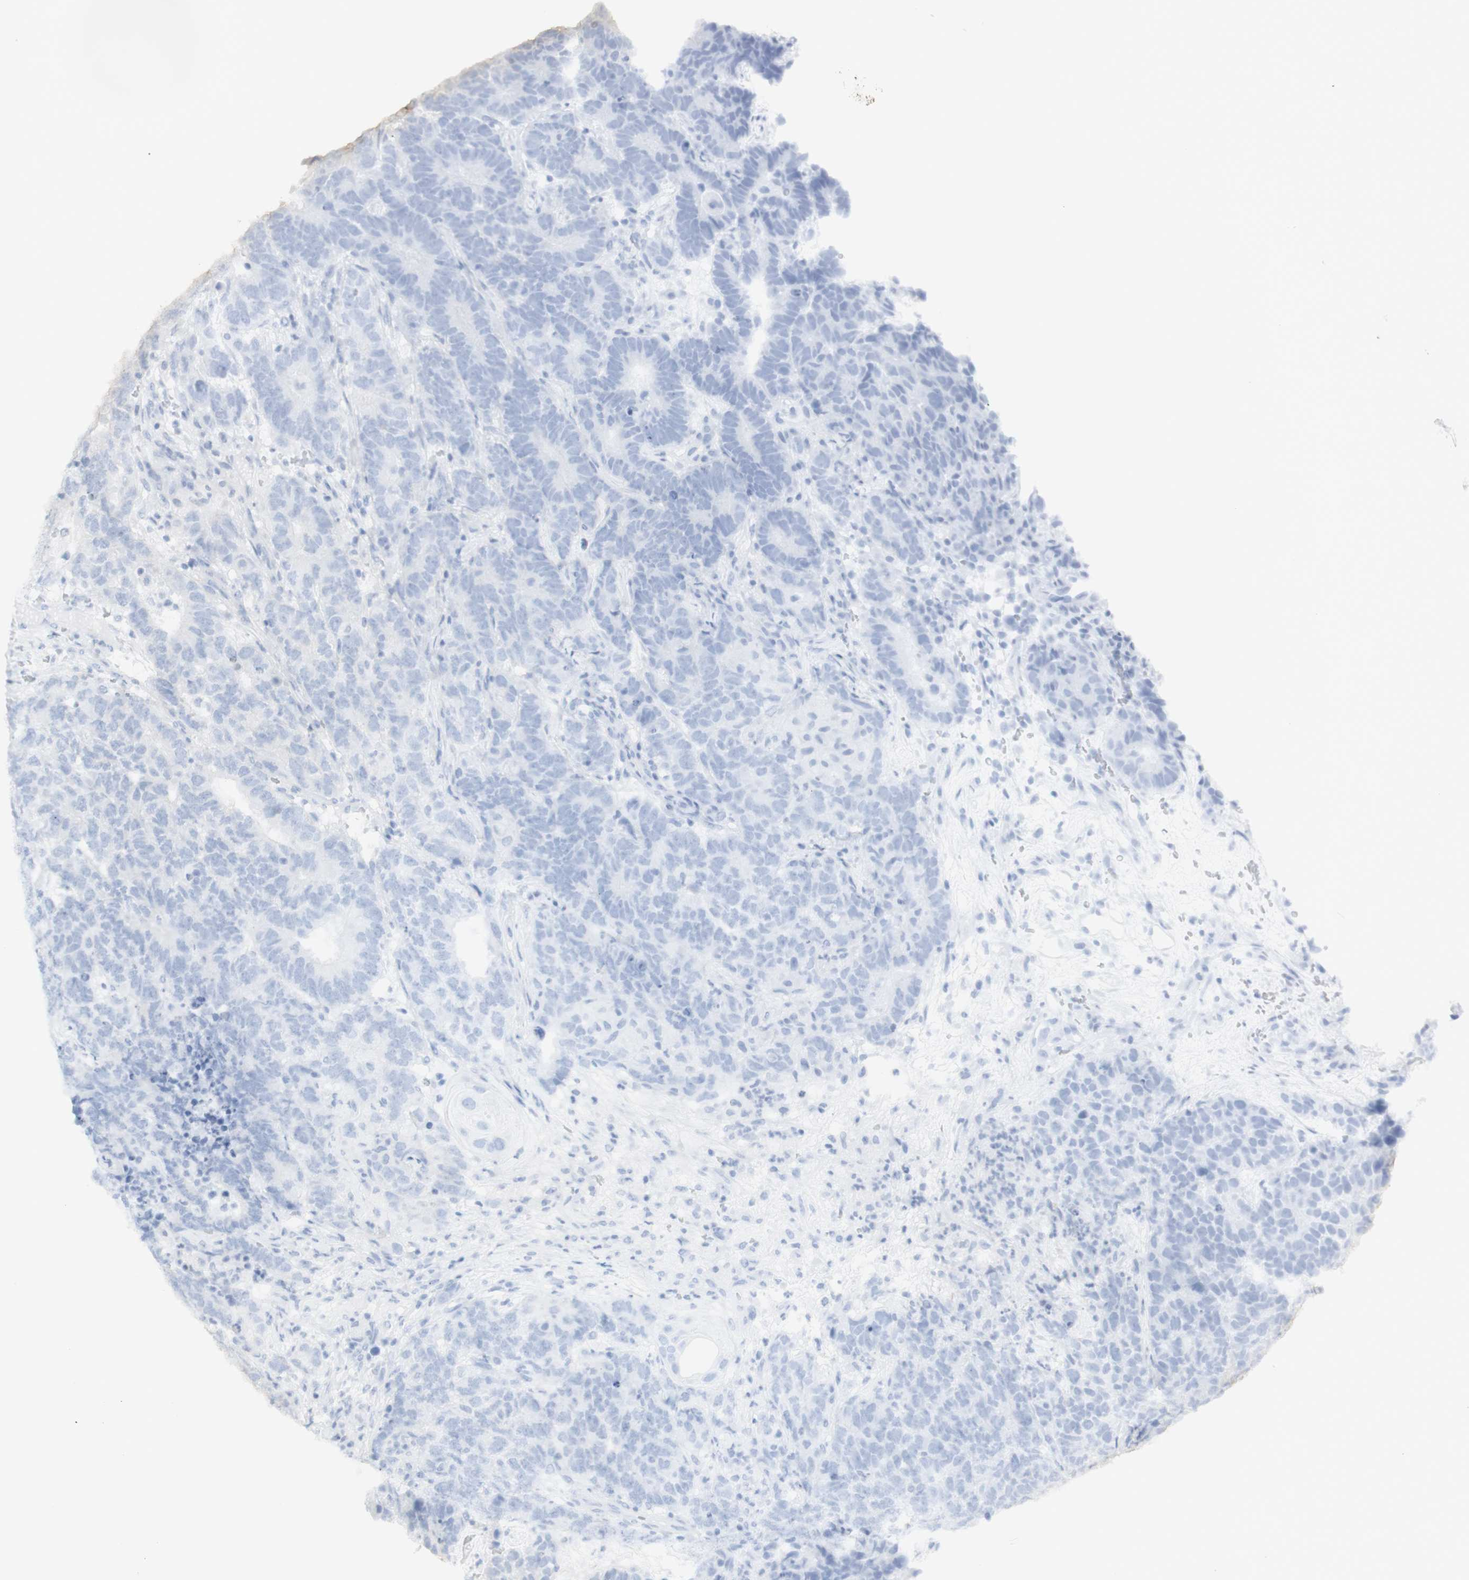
{"staining": {"intensity": "negative", "quantity": "none", "location": "none"}, "tissue": "testis cancer", "cell_type": "Tumor cells", "image_type": "cancer", "snomed": [{"axis": "morphology", "description": "Carcinoma, Embryonal, NOS"}, {"axis": "topography", "description": "Testis"}], "caption": "This is an IHC photomicrograph of testis cancer (embryonal carcinoma). There is no staining in tumor cells.", "gene": "NDST4", "patient": {"sex": "male", "age": 26}}